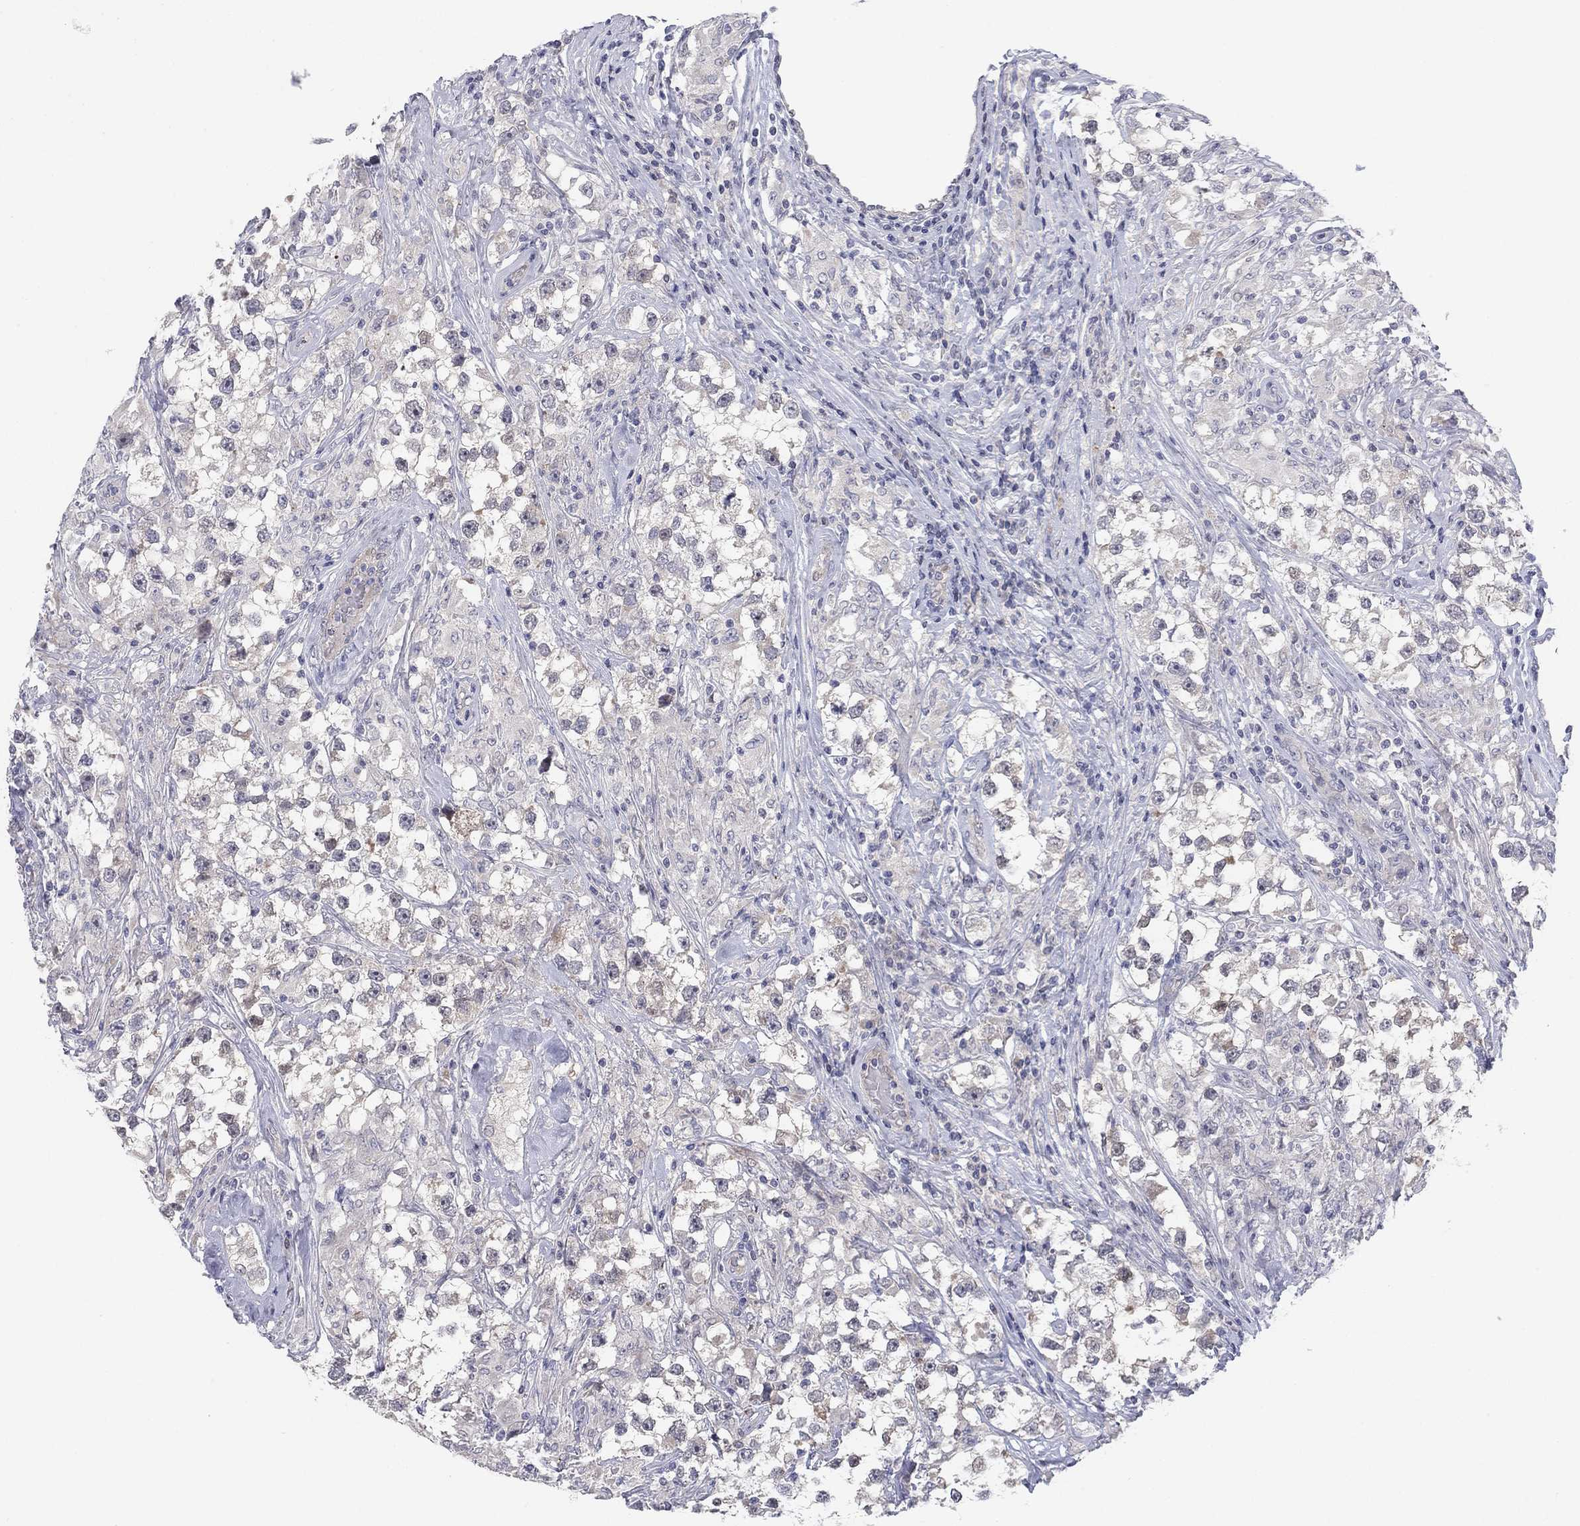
{"staining": {"intensity": "negative", "quantity": "none", "location": "none"}, "tissue": "testis cancer", "cell_type": "Tumor cells", "image_type": "cancer", "snomed": [{"axis": "morphology", "description": "Seminoma, NOS"}, {"axis": "topography", "description": "Testis"}], "caption": "Human seminoma (testis) stained for a protein using immunohistochemistry (IHC) demonstrates no positivity in tumor cells.", "gene": "AMN1", "patient": {"sex": "male", "age": 46}}